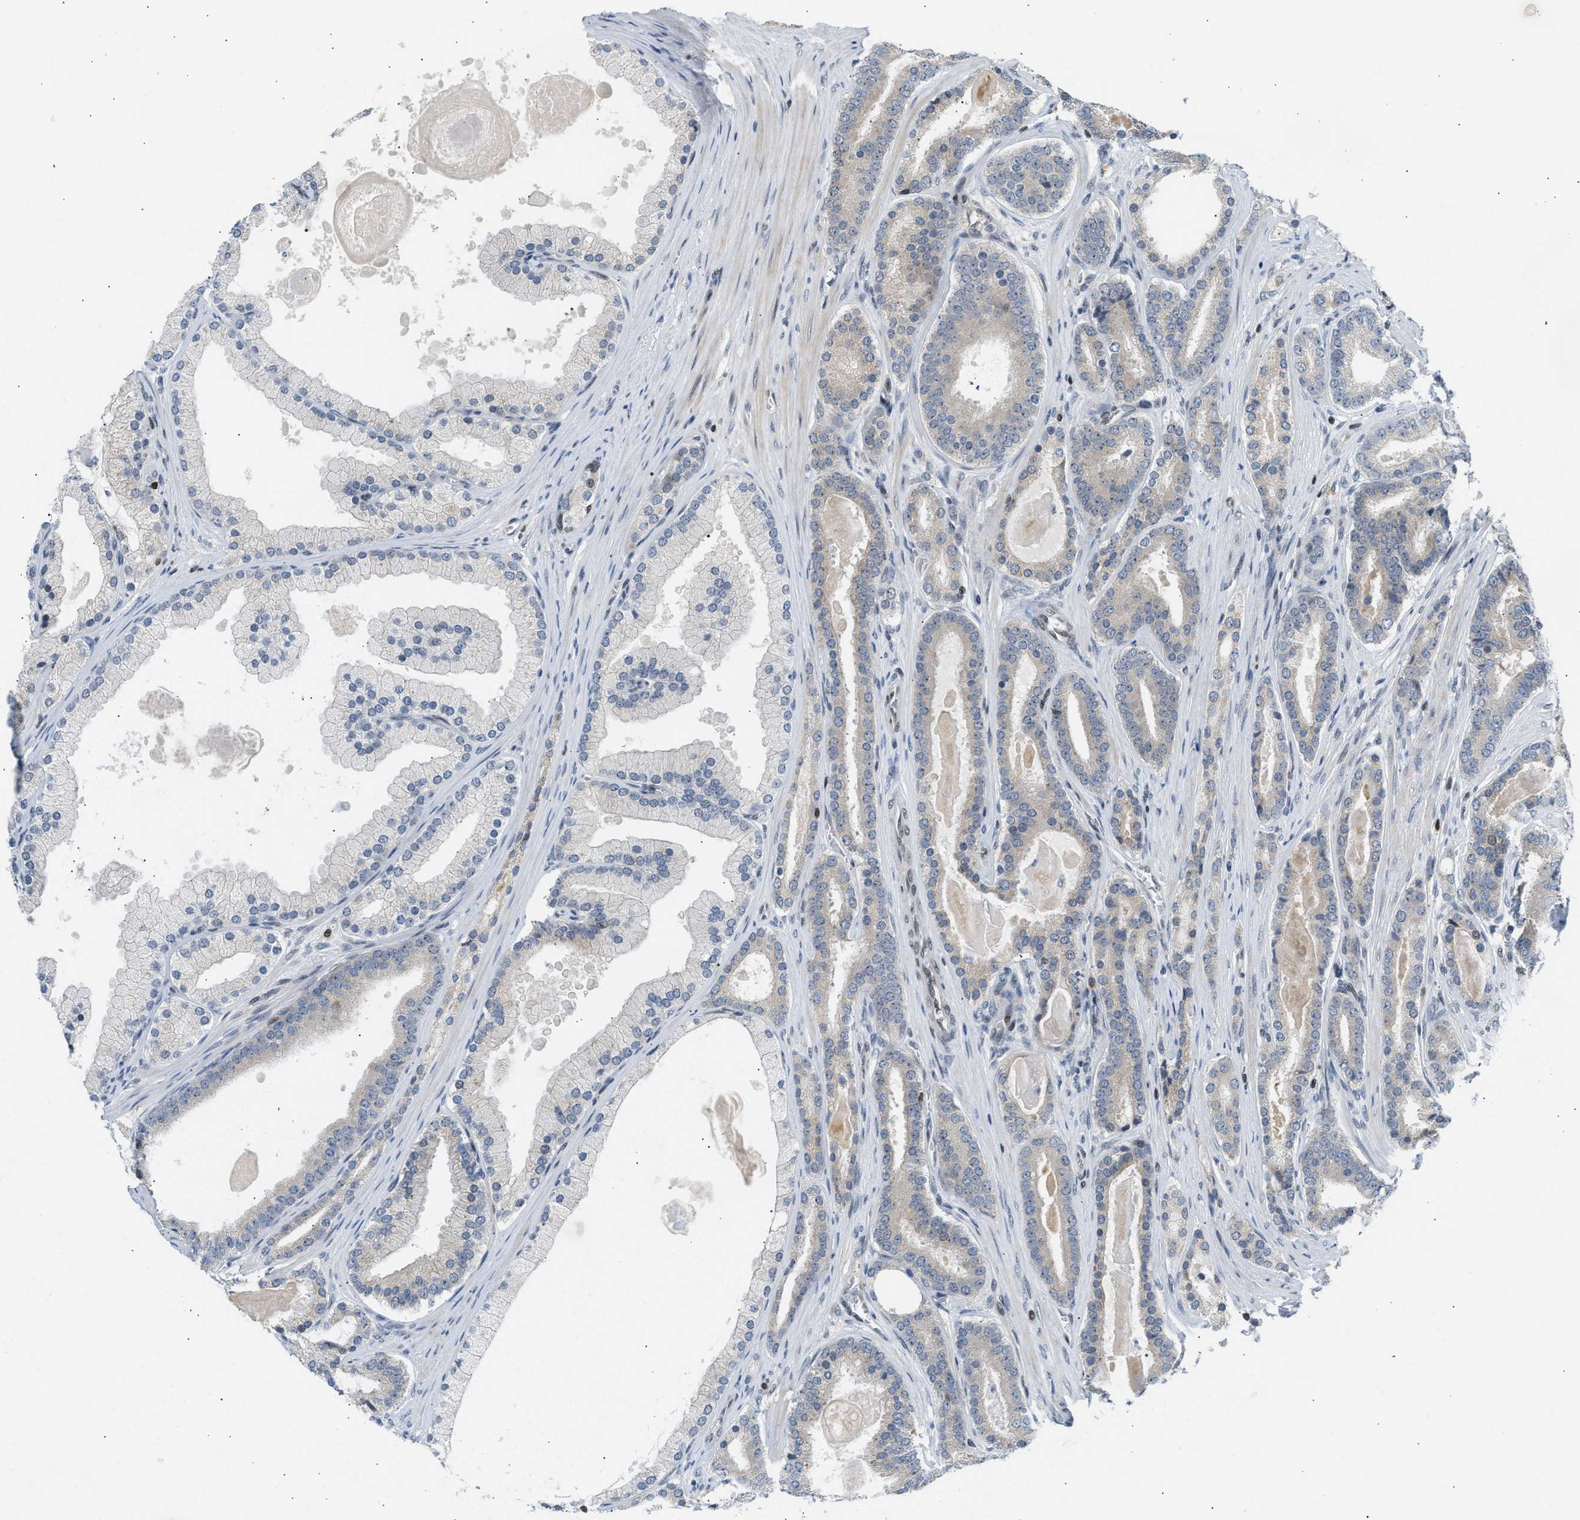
{"staining": {"intensity": "negative", "quantity": "none", "location": "none"}, "tissue": "prostate cancer", "cell_type": "Tumor cells", "image_type": "cancer", "snomed": [{"axis": "morphology", "description": "Adenocarcinoma, High grade"}, {"axis": "topography", "description": "Prostate"}], "caption": "A high-resolution image shows immunohistochemistry (IHC) staining of high-grade adenocarcinoma (prostate), which shows no significant expression in tumor cells. (Brightfield microscopy of DAB (3,3'-diaminobenzidine) immunohistochemistry at high magnification).", "gene": "NPS", "patient": {"sex": "male", "age": 60}}